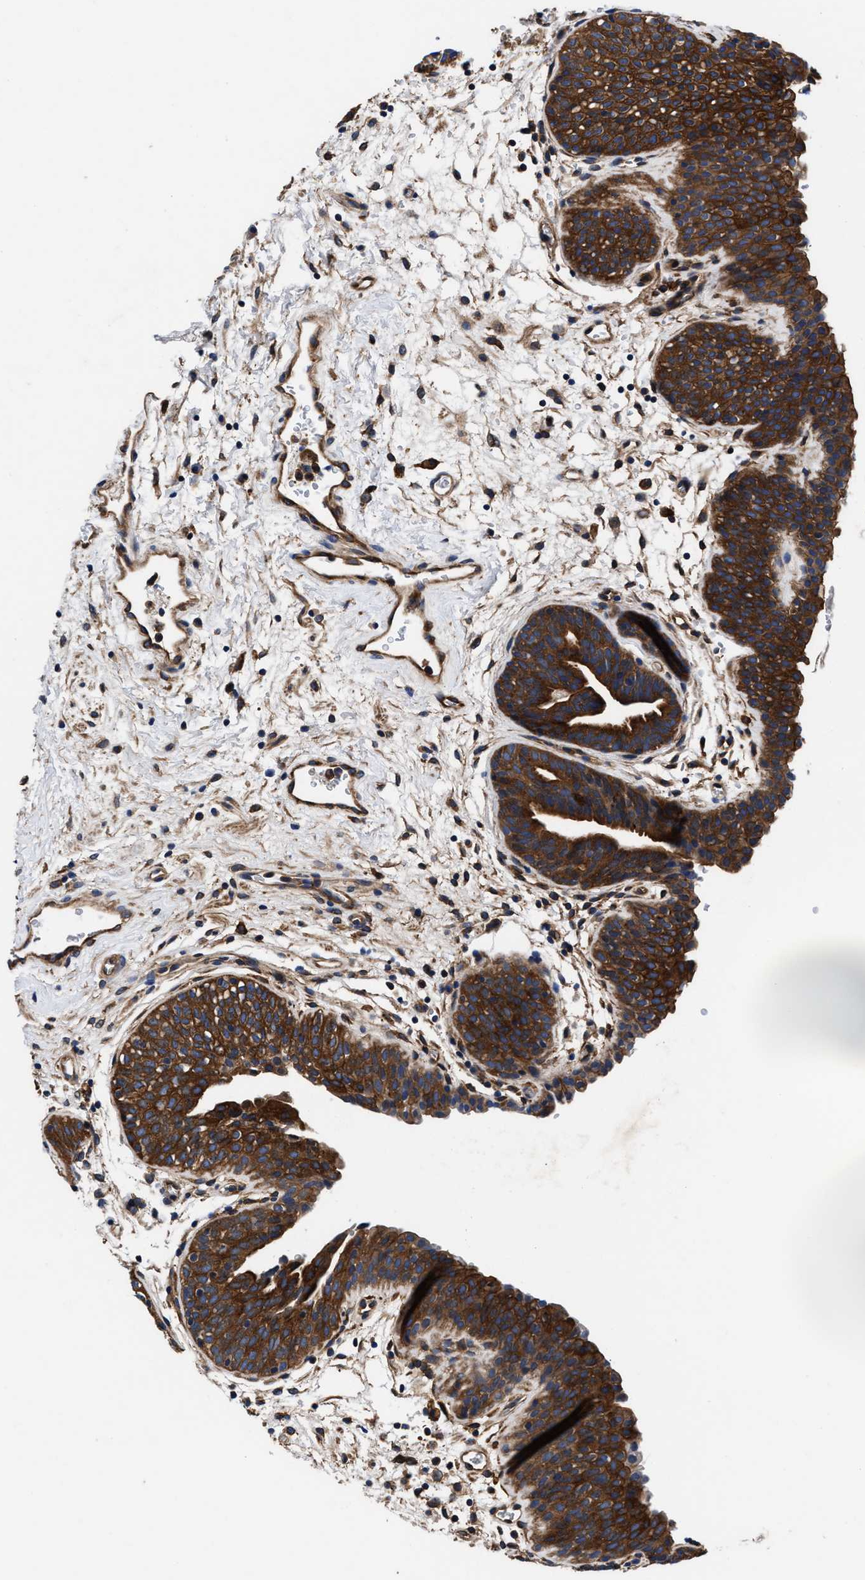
{"staining": {"intensity": "strong", "quantity": ">75%", "location": "cytoplasmic/membranous"}, "tissue": "urinary bladder", "cell_type": "Urothelial cells", "image_type": "normal", "snomed": [{"axis": "morphology", "description": "Normal tissue, NOS"}, {"axis": "topography", "description": "Urinary bladder"}], "caption": "An immunohistochemistry histopathology image of benign tissue is shown. Protein staining in brown highlights strong cytoplasmic/membranous positivity in urinary bladder within urothelial cells.", "gene": "SH3GL1", "patient": {"sex": "male", "age": 37}}